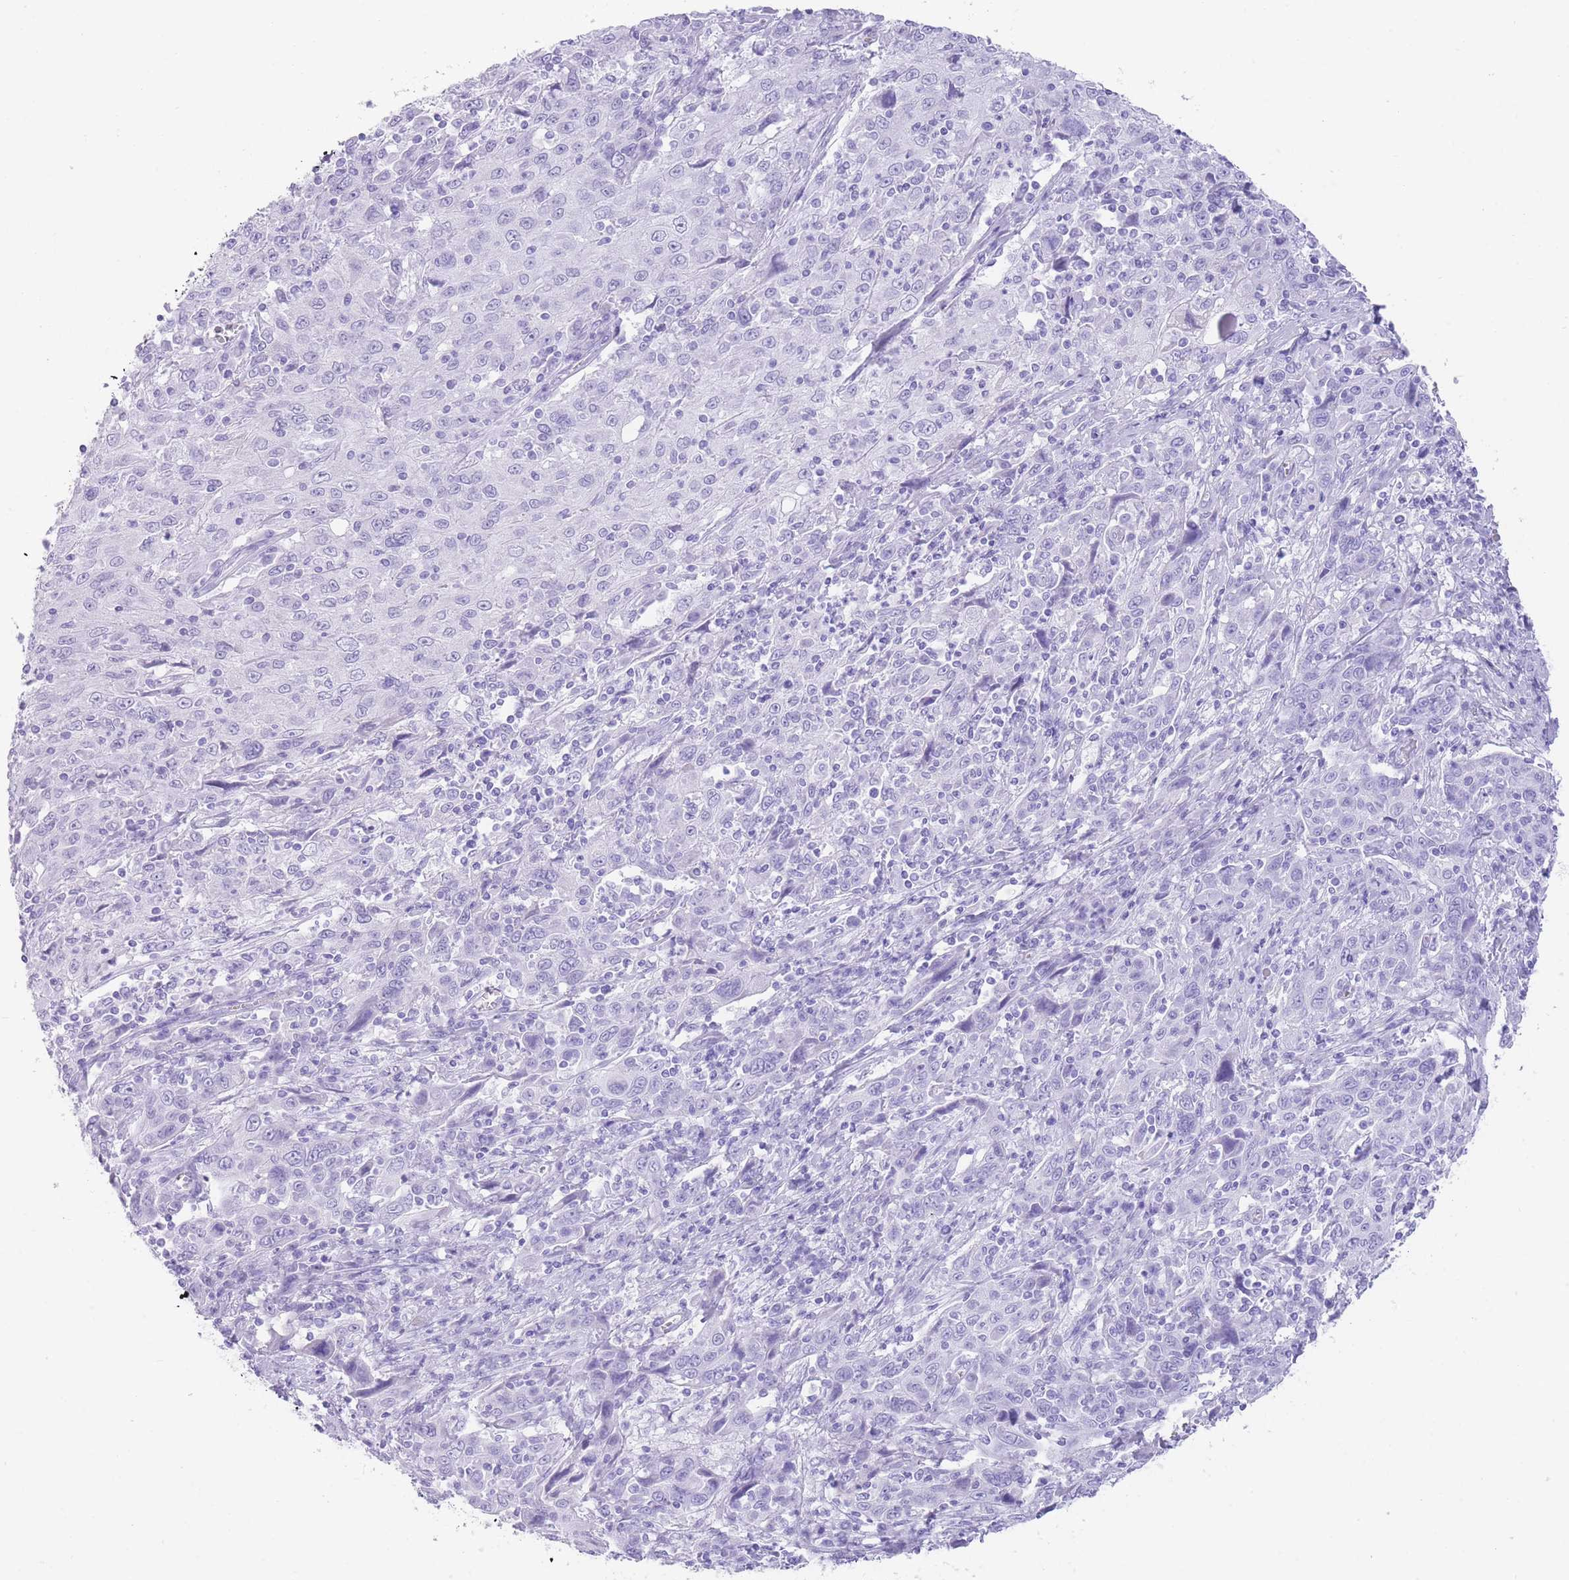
{"staining": {"intensity": "negative", "quantity": "none", "location": "none"}, "tissue": "cervical cancer", "cell_type": "Tumor cells", "image_type": "cancer", "snomed": [{"axis": "morphology", "description": "Squamous cell carcinoma, NOS"}, {"axis": "topography", "description": "Cervix"}], "caption": "Photomicrograph shows no significant protein staining in tumor cells of cervical cancer.", "gene": "ELOA2", "patient": {"sex": "female", "age": 46}}